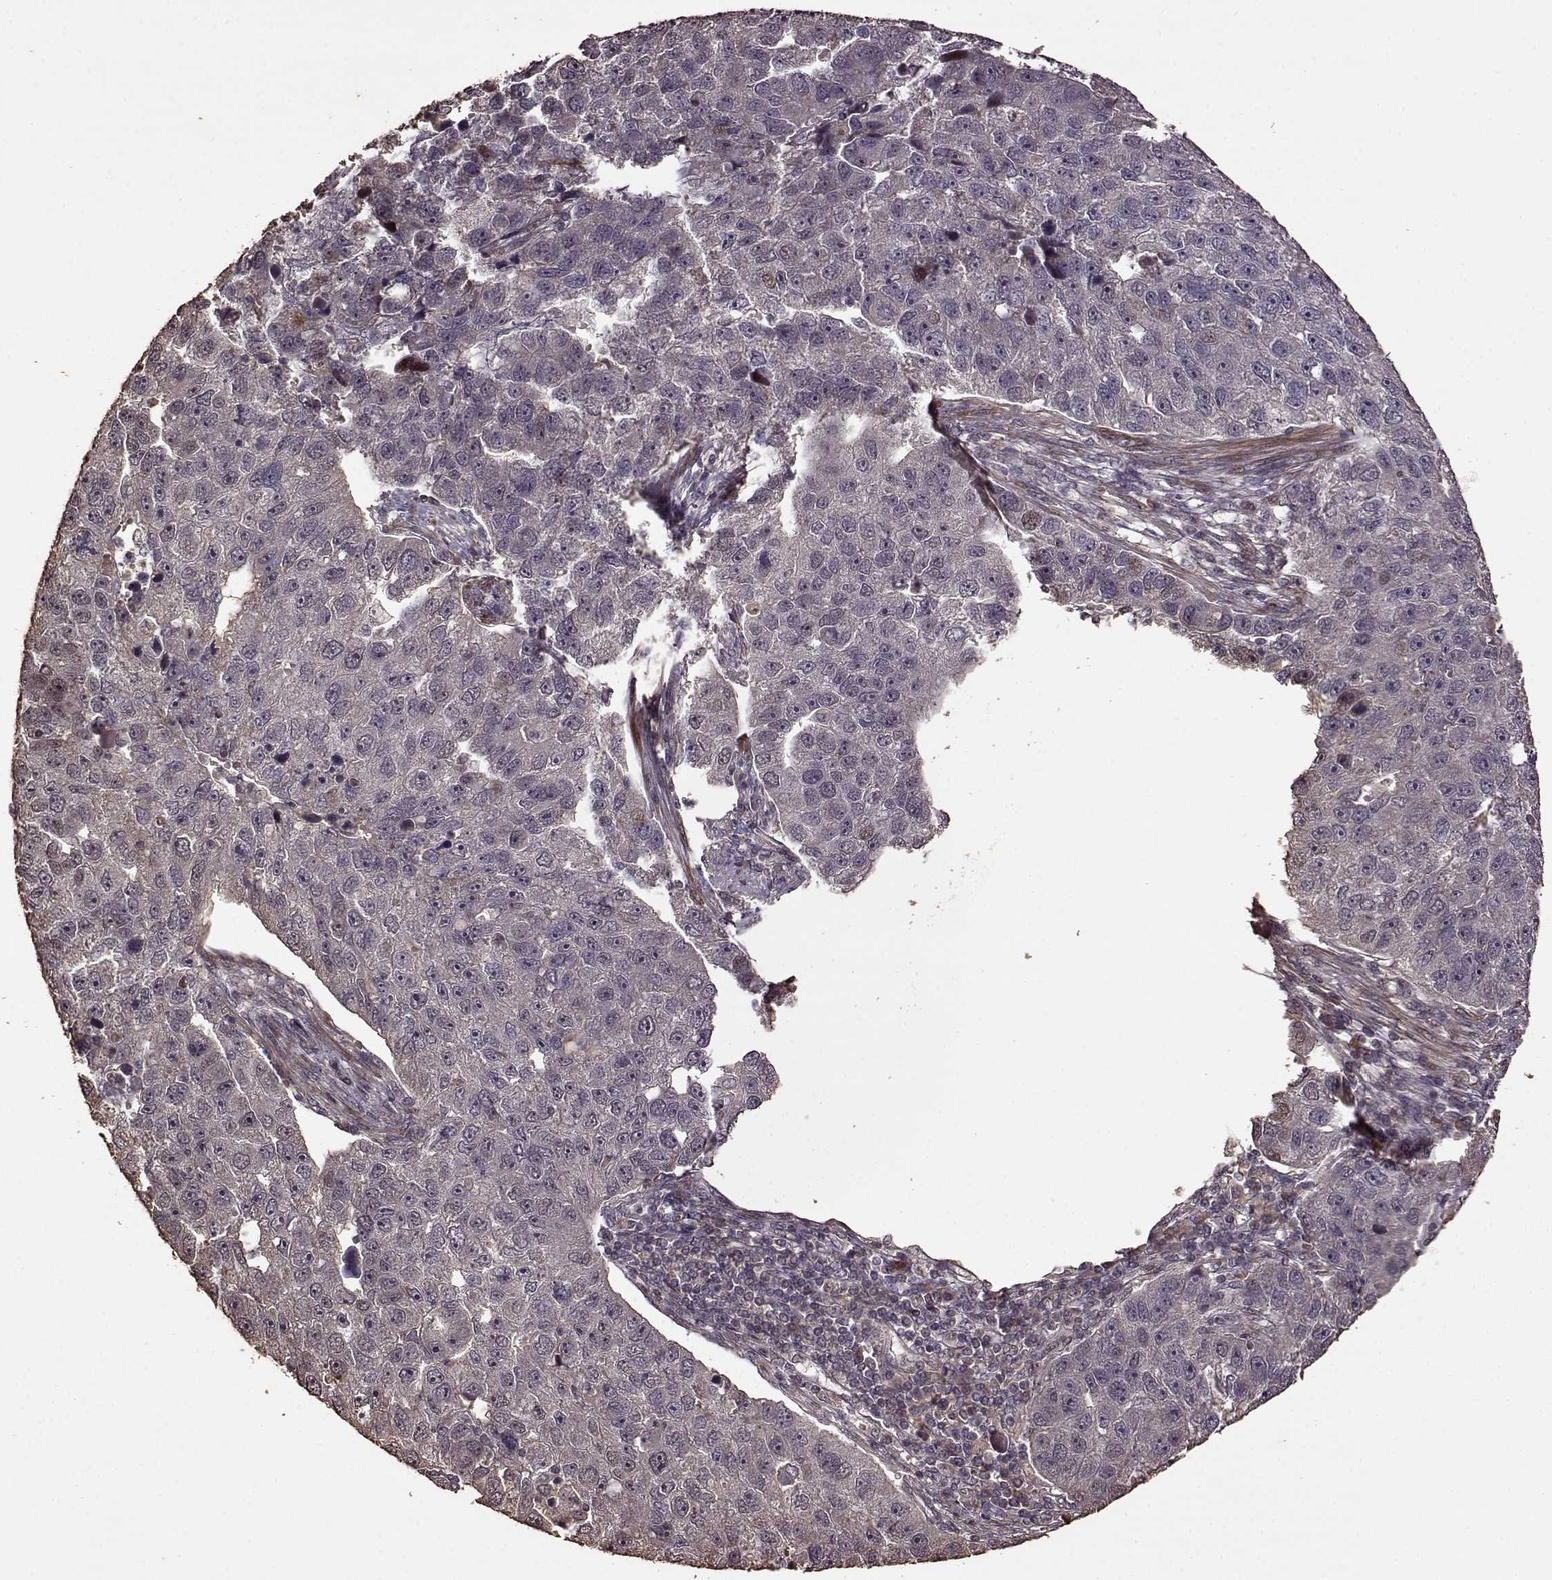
{"staining": {"intensity": "negative", "quantity": "none", "location": "none"}, "tissue": "pancreatic cancer", "cell_type": "Tumor cells", "image_type": "cancer", "snomed": [{"axis": "morphology", "description": "Adenocarcinoma, NOS"}, {"axis": "topography", "description": "Pancreas"}], "caption": "Immunohistochemical staining of pancreatic cancer shows no significant positivity in tumor cells. (Brightfield microscopy of DAB (3,3'-diaminobenzidine) immunohistochemistry at high magnification).", "gene": "FBXW11", "patient": {"sex": "female", "age": 61}}